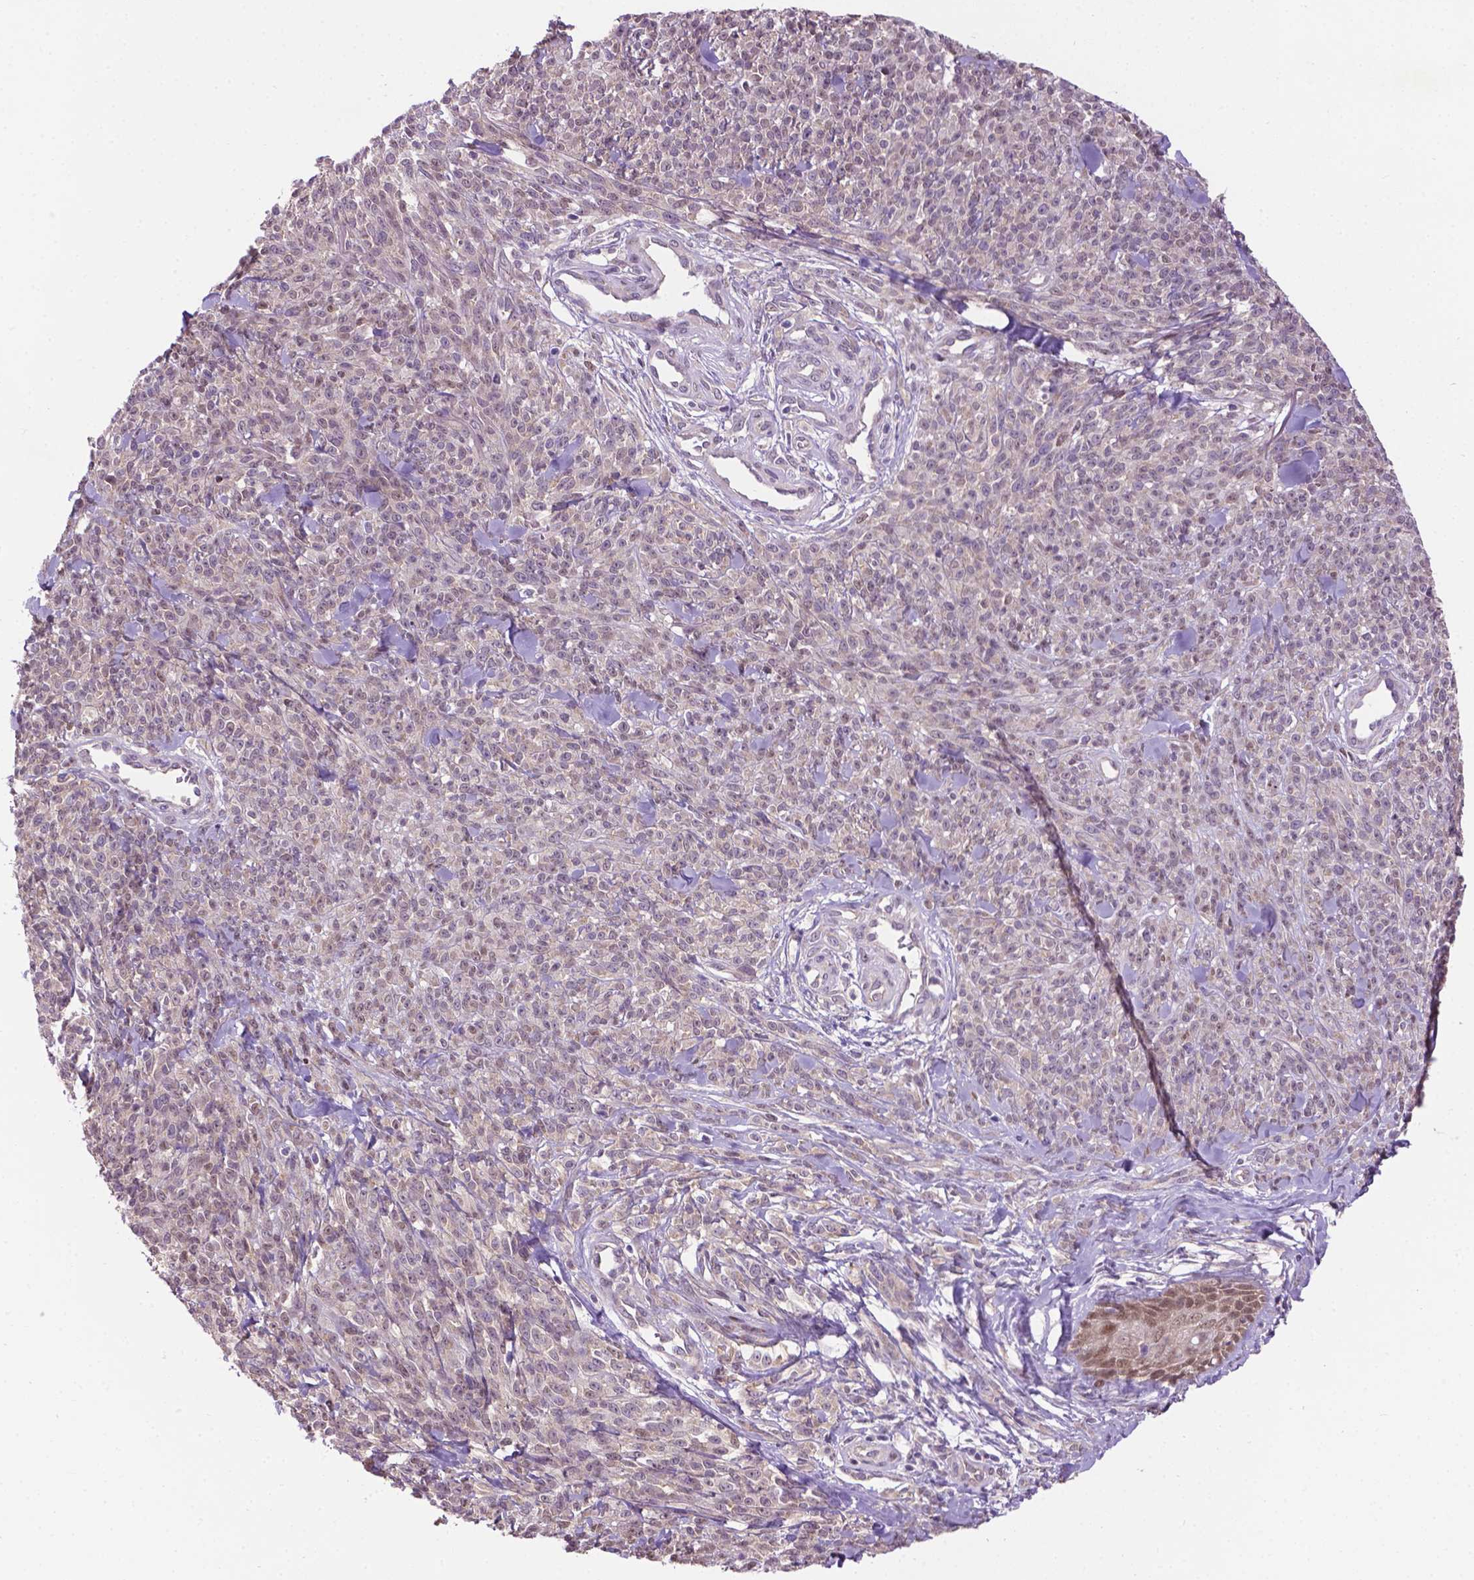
{"staining": {"intensity": "negative", "quantity": "none", "location": "none"}, "tissue": "melanoma", "cell_type": "Tumor cells", "image_type": "cancer", "snomed": [{"axis": "morphology", "description": "Malignant melanoma, NOS"}, {"axis": "topography", "description": "Skin"}, {"axis": "topography", "description": "Skin of trunk"}], "caption": "High power microscopy histopathology image of an immunohistochemistry (IHC) photomicrograph of melanoma, revealing no significant positivity in tumor cells.", "gene": "IRF6", "patient": {"sex": "male", "age": 74}}